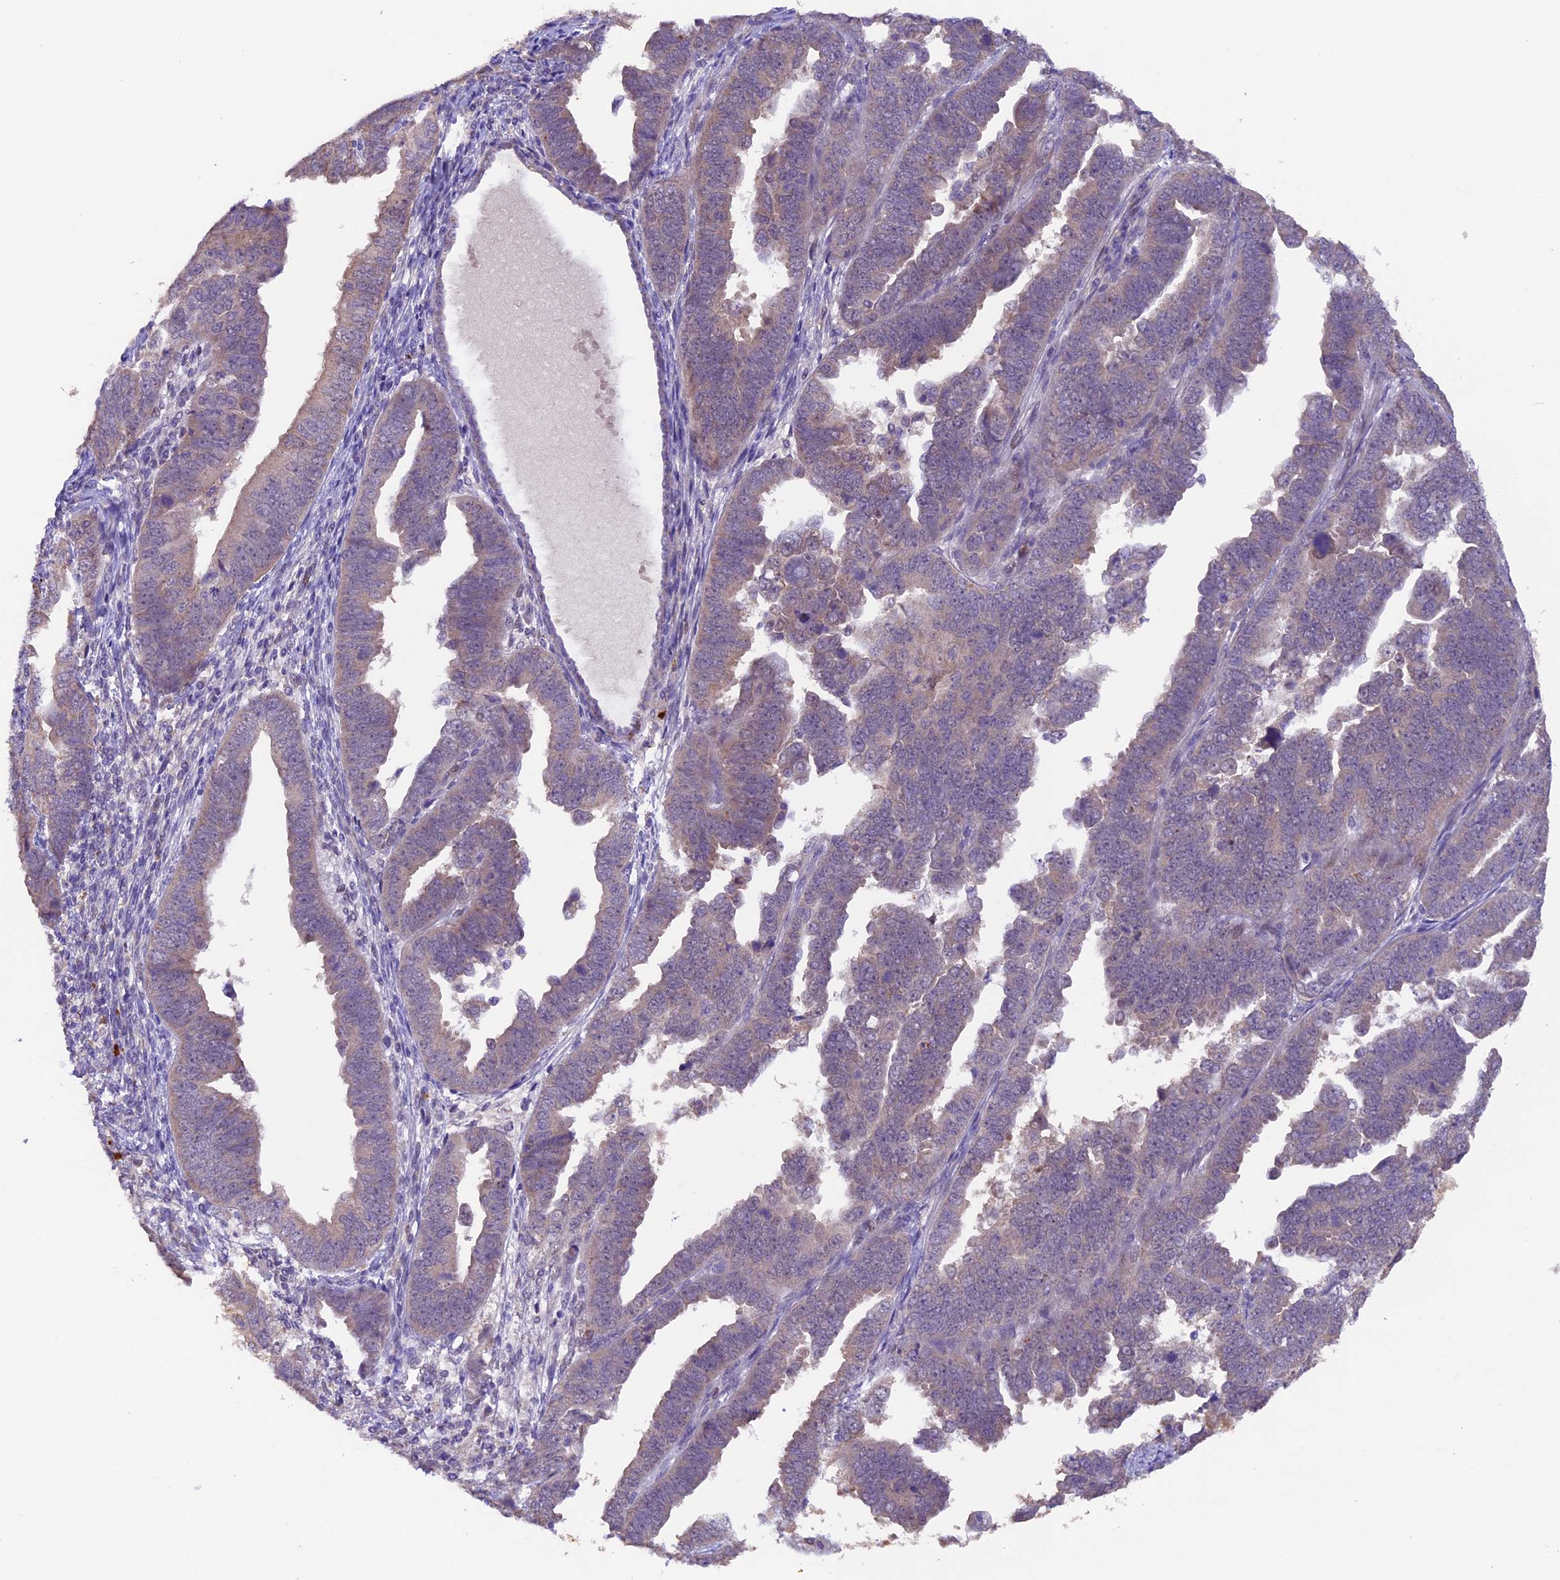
{"staining": {"intensity": "weak", "quantity": "25%-75%", "location": "cytoplasmic/membranous"}, "tissue": "endometrial cancer", "cell_type": "Tumor cells", "image_type": "cancer", "snomed": [{"axis": "morphology", "description": "Adenocarcinoma, NOS"}, {"axis": "topography", "description": "Endometrium"}], "caption": "Immunohistochemical staining of human endometrial cancer shows weak cytoplasmic/membranous protein expression in approximately 25%-75% of tumor cells.", "gene": "NCK2", "patient": {"sex": "female", "age": 75}}